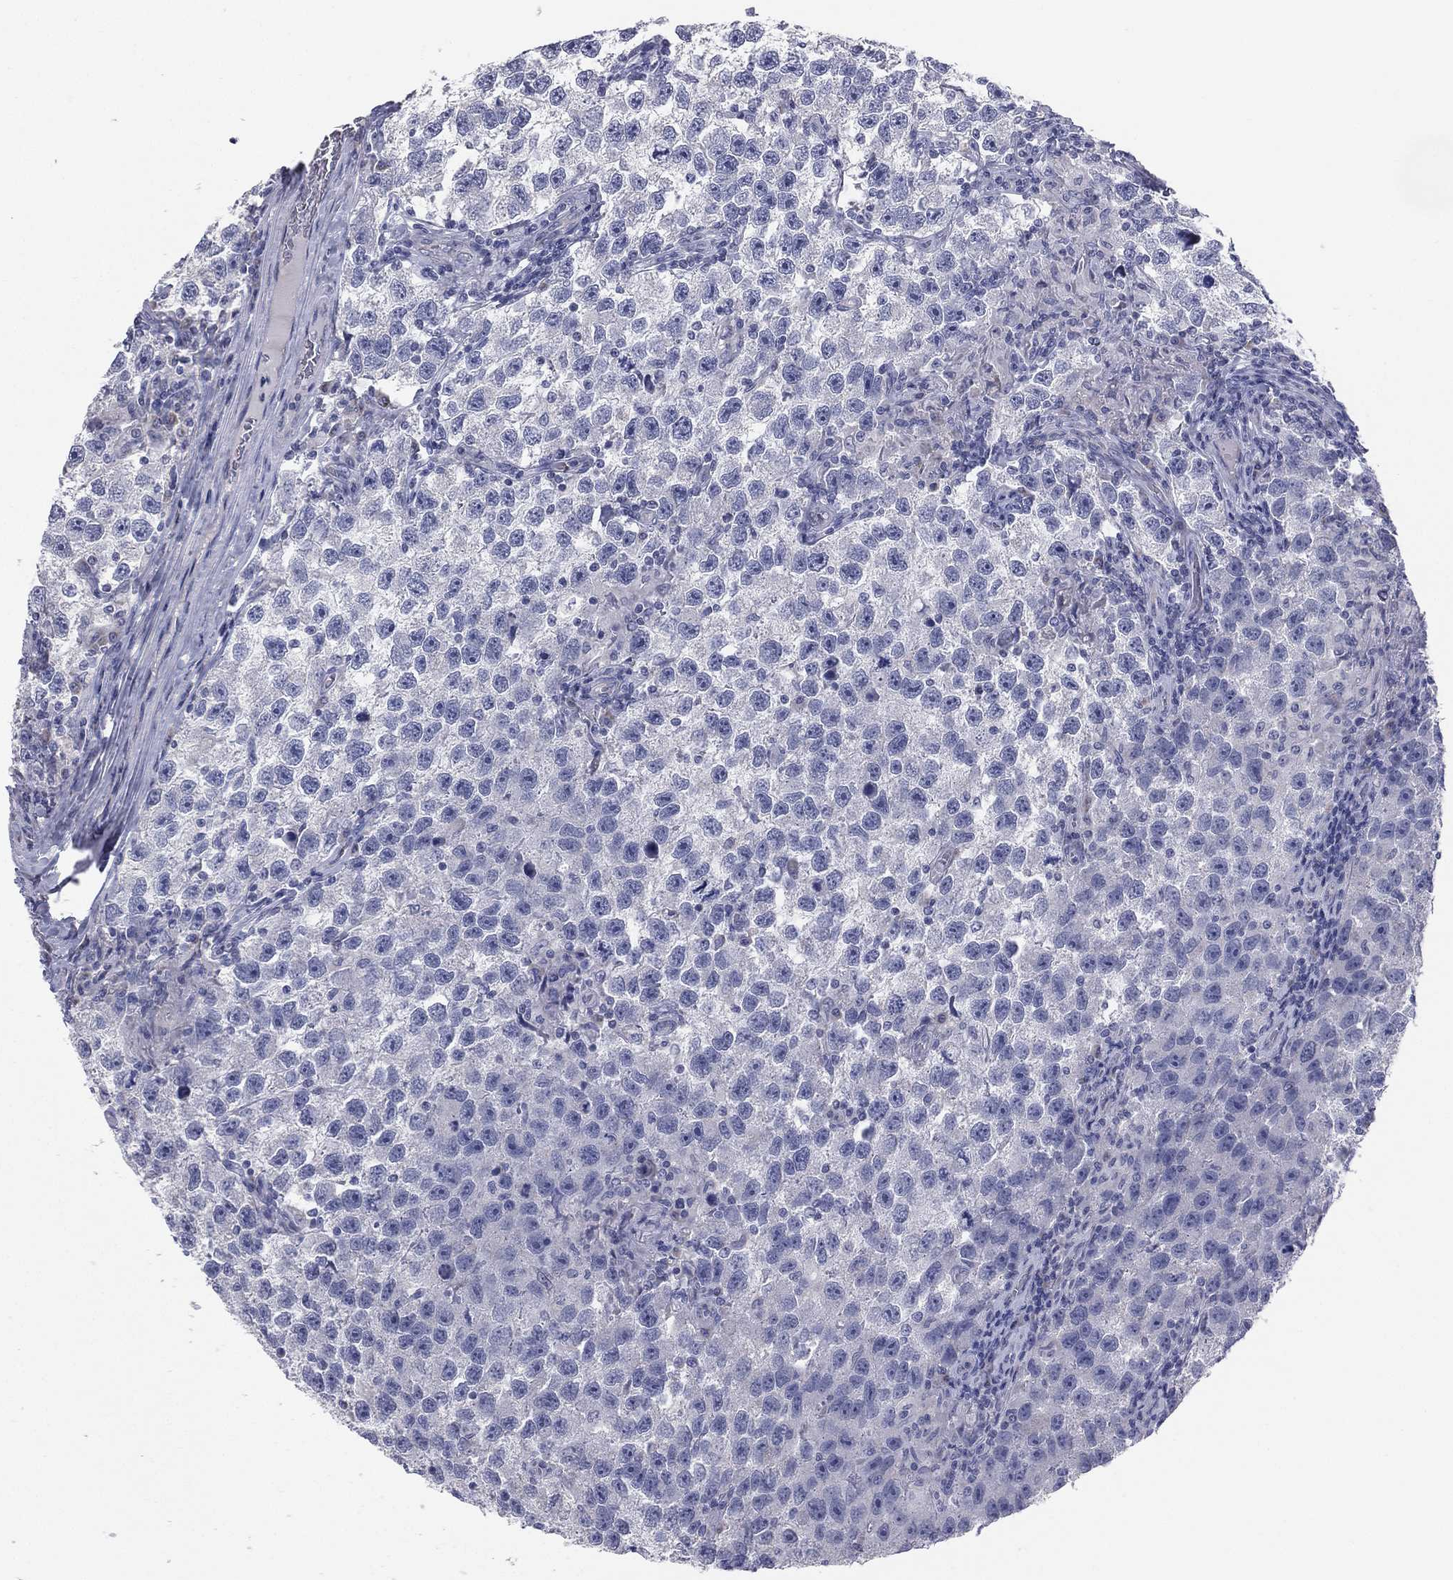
{"staining": {"intensity": "negative", "quantity": "none", "location": "none"}, "tissue": "testis cancer", "cell_type": "Tumor cells", "image_type": "cancer", "snomed": [{"axis": "morphology", "description": "Seminoma, NOS"}, {"axis": "topography", "description": "Testis"}], "caption": "Immunohistochemical staining of testis cancer displays no significant expression in tumor cells.", "gene": "STK31", "patient": {"sex": "male", "age": 26}}